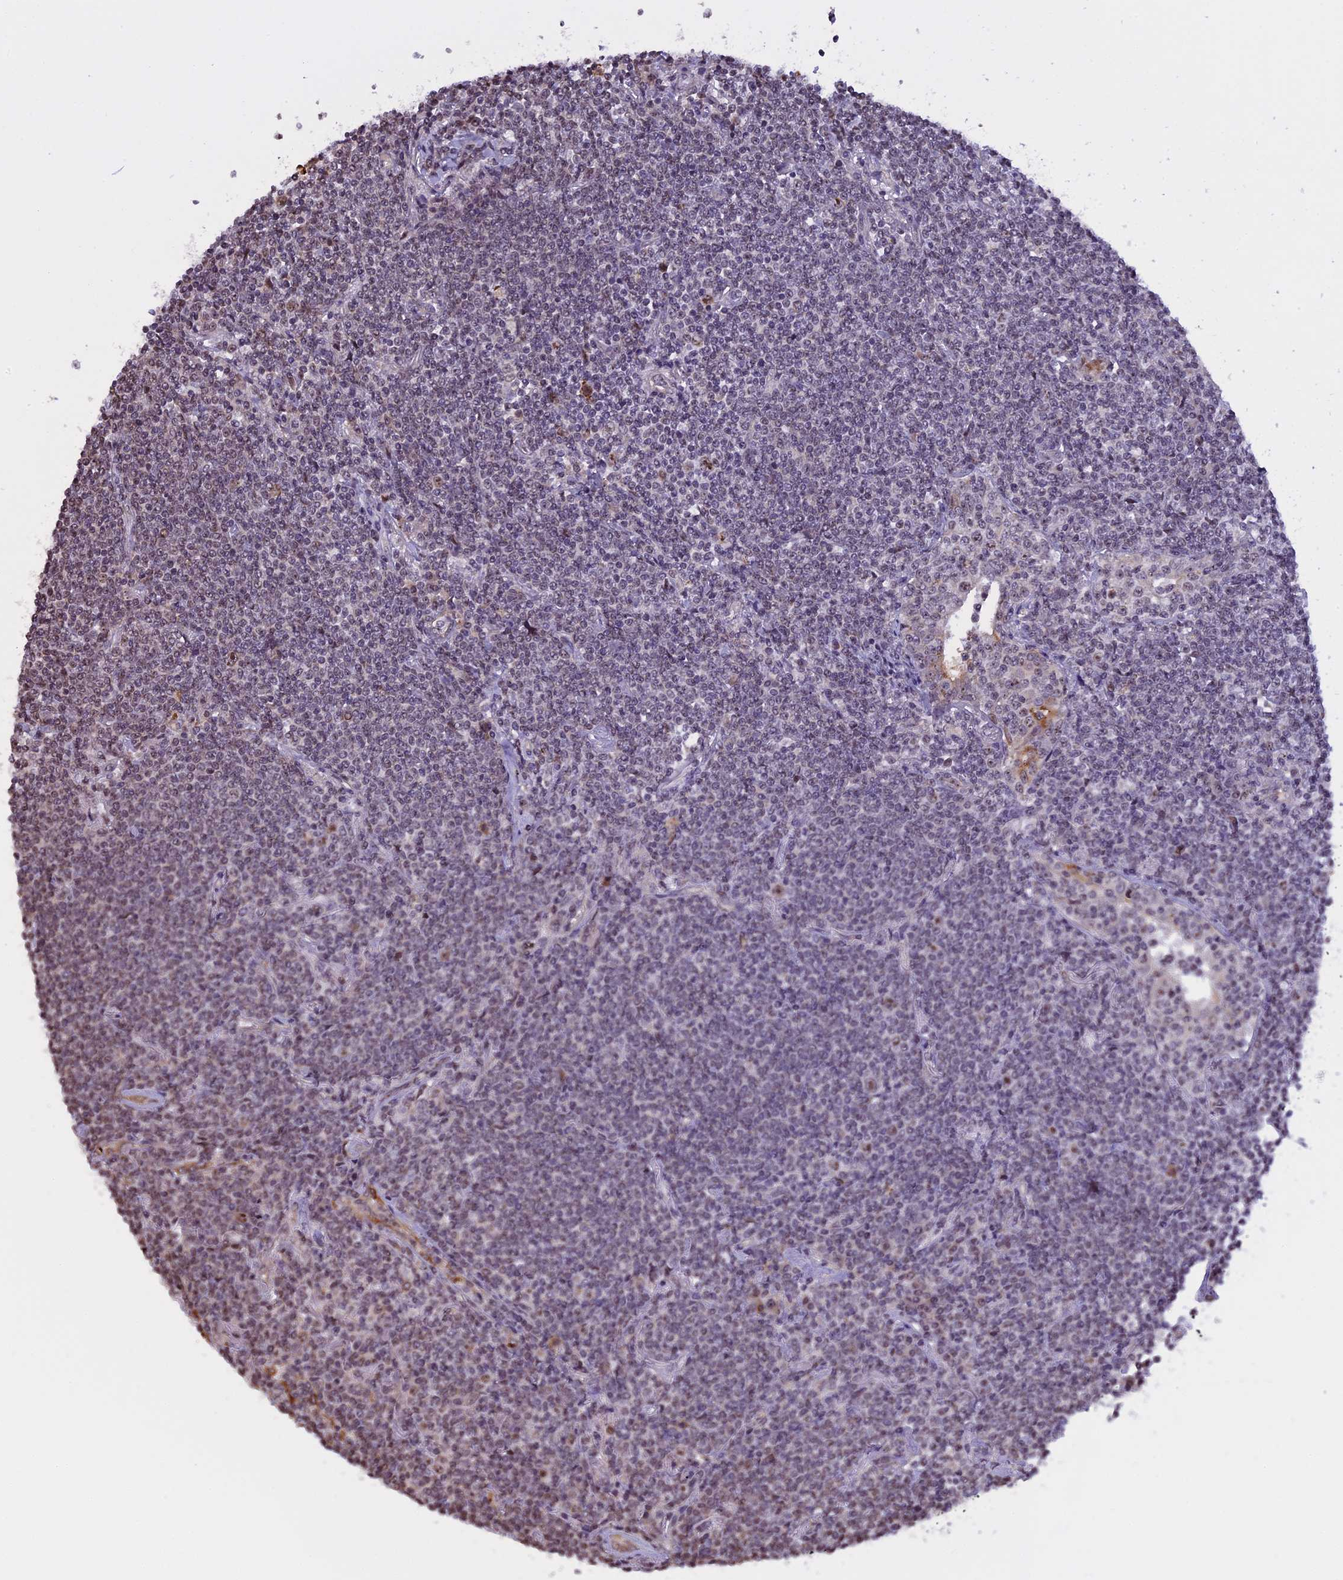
{"staining": {"intensity": "weak", "quantity": "<25%", "location": "nuclear"}, "tissue": "lymphoma", "cell_type": "Tumor cells", "image_type": "cancer", "snomed": [{"axis": "morphology", "description": "Malignant lymphoma, non-Hodgkin's type, Low grade"}, {"axis": "topography", "description": "Lung"}], "caption": "IHC photomicrograph of human low-grade malignant lymphoma, non-Hodgkin's type stained for a protein (brown), which exhibits no expression in tumor cells.", "gene": "MGA", "patient": {"sex": "female", "age": 71}}